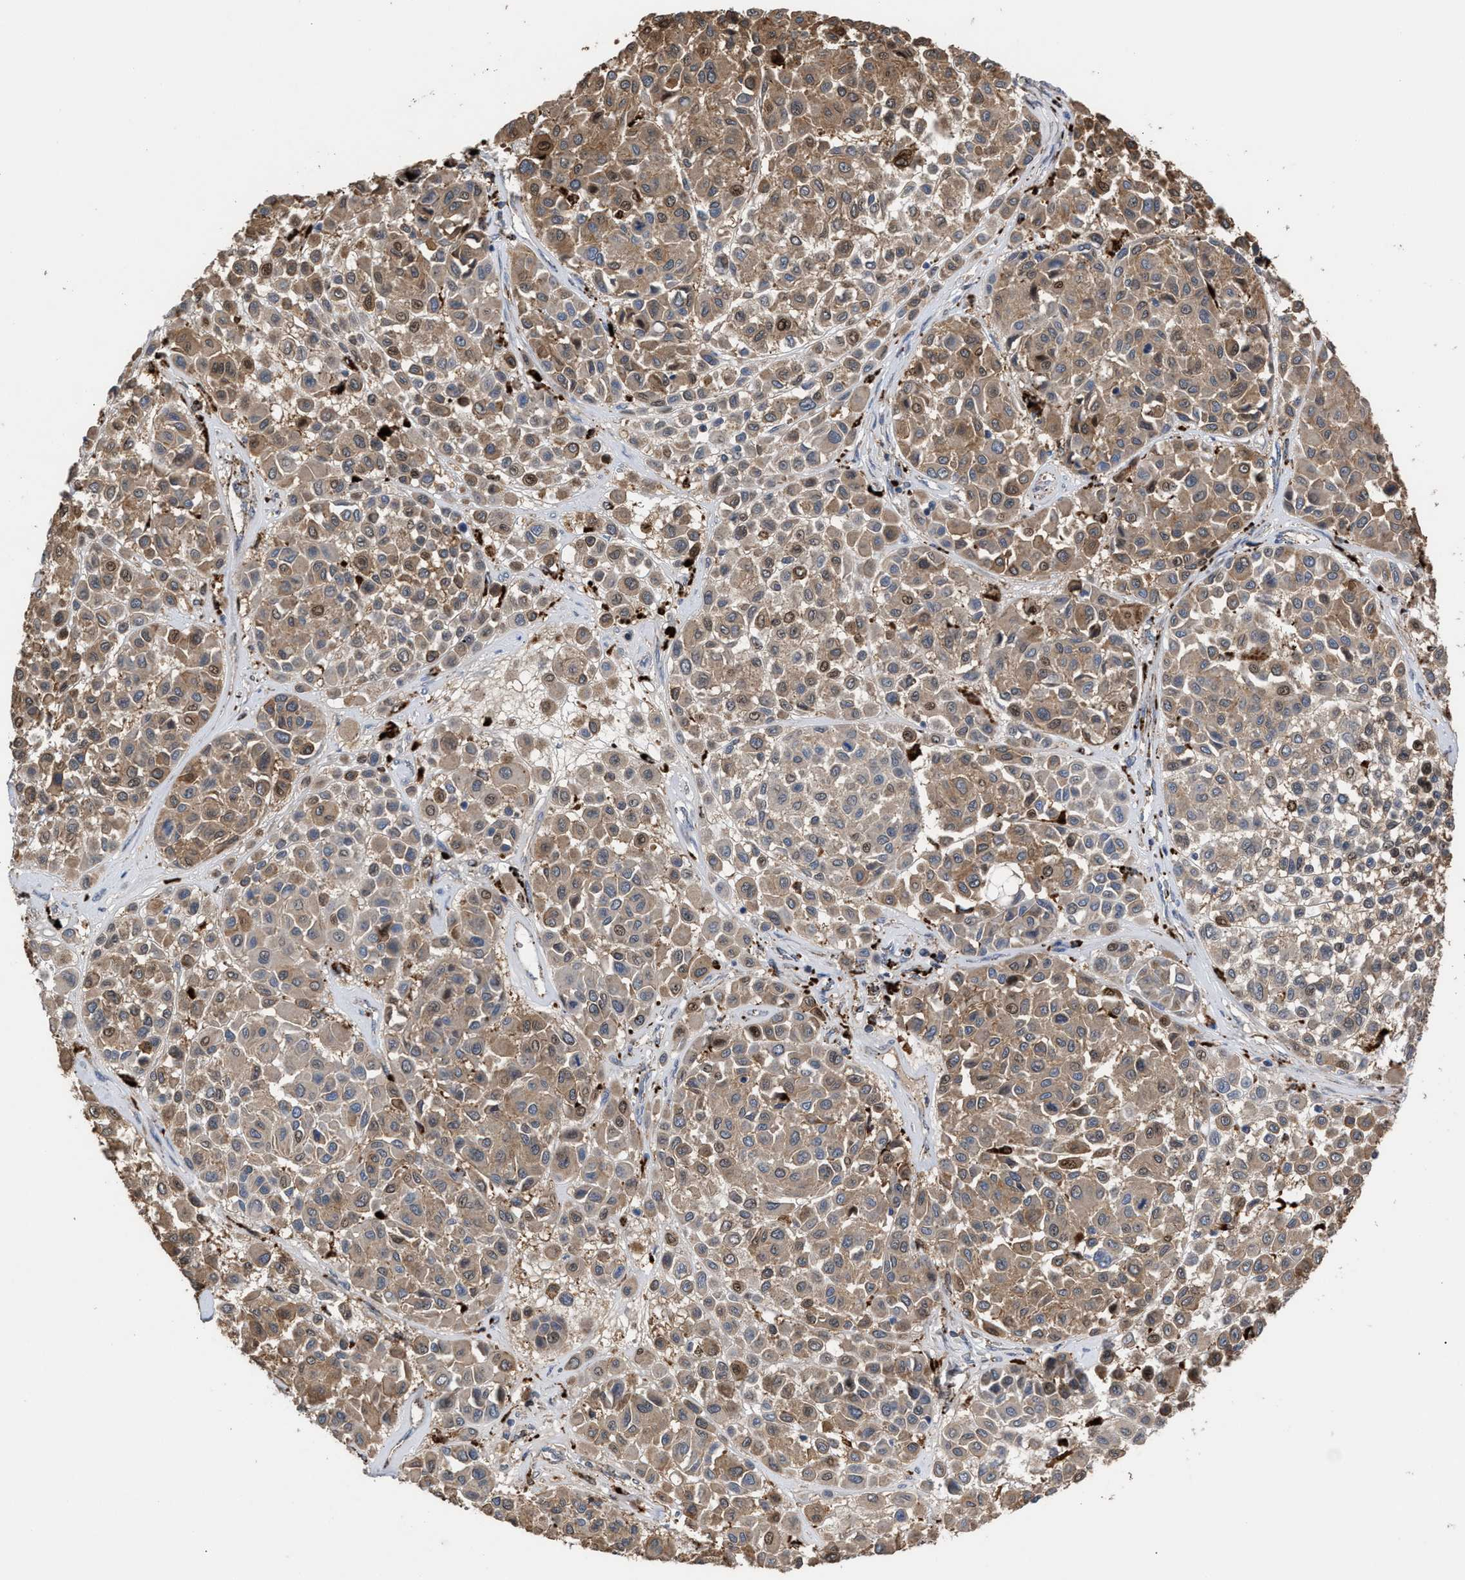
{"staining": {"intensity": "moderate", "quantity": ">75%", "location": "cytoplasmic/membranous"}, "tissue": "melanoma", "cell_type": "Tumor cells", "image_type": "cancer", "snomed": [{"axis": "morphology", "description": "Malignant melanoma, Metastatic site"}, {"axis": "topography", "description": "Soft tissue"}], "caption": "DAB immunohistochemical staining of human malignant melanoma (metastatic site) exhibits moderate cytoplasmic/membranous protein positivity in about >75% of tumor cells. (Stains: DAB (3,3'-diaminobenzidine) in brown, nuclei in blue, Microscopy: brightfield microscopy at high magnification).", "gene": "ELMO3", "patient": {"sex": "male", "age": 41}}